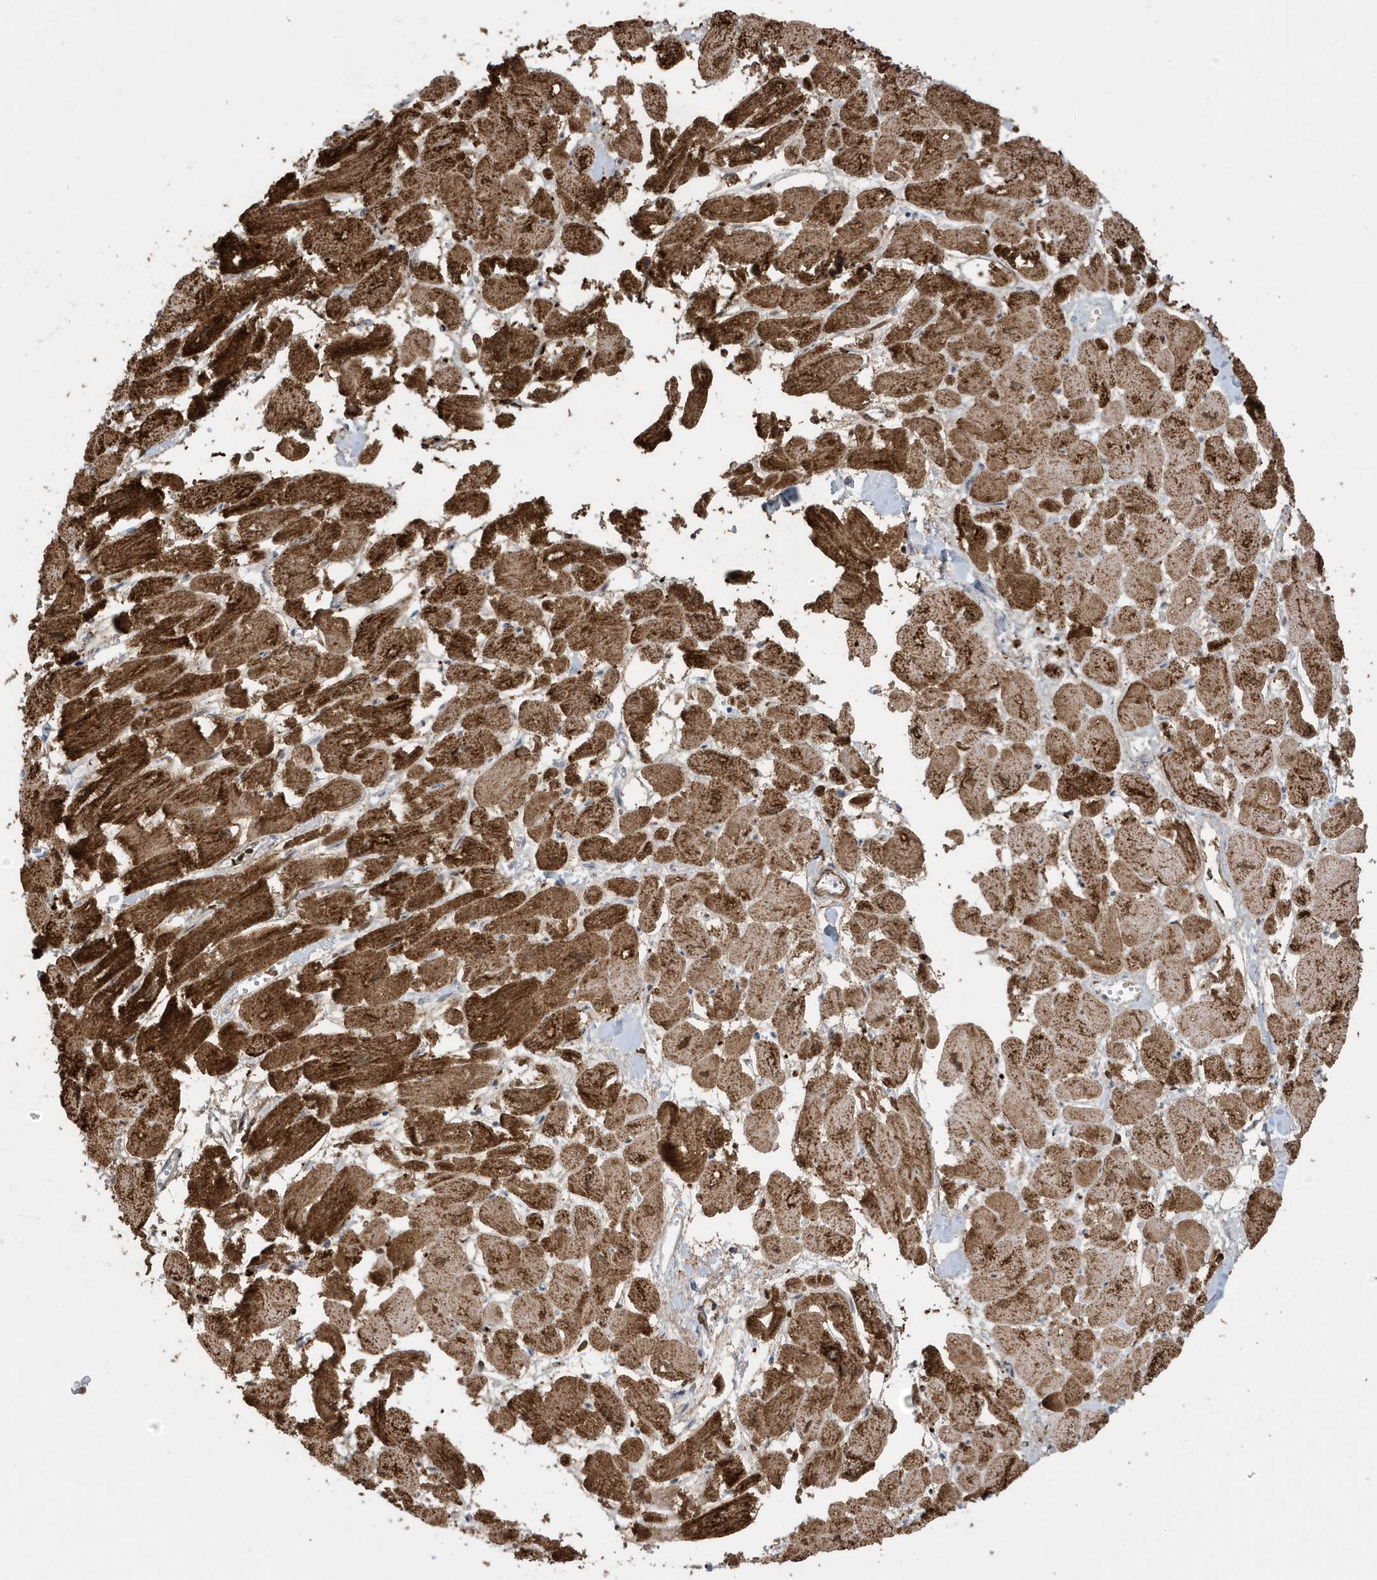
{"staining": {"intensity": "strong", "quantity": ">75%", "location": "cytoplasmic/membranous"}, "tissue": "heart muscle", "cell_type": "Cardiomyocytes", "image_type": "normal", "snomed": [{"axis": "morphology", "description": "Normal tissue, NOS"}, {"axis": "topography", "description": "Heart"}], "caption": "Strong cytoplasmic/membranous staining for a protein is identified in approximately >75% of cardiomyocytes of unremarkable heart muscle using immunohistochemistry.", "gene": "FNDC1", "patient": {"sex": "male", "age": 54}}